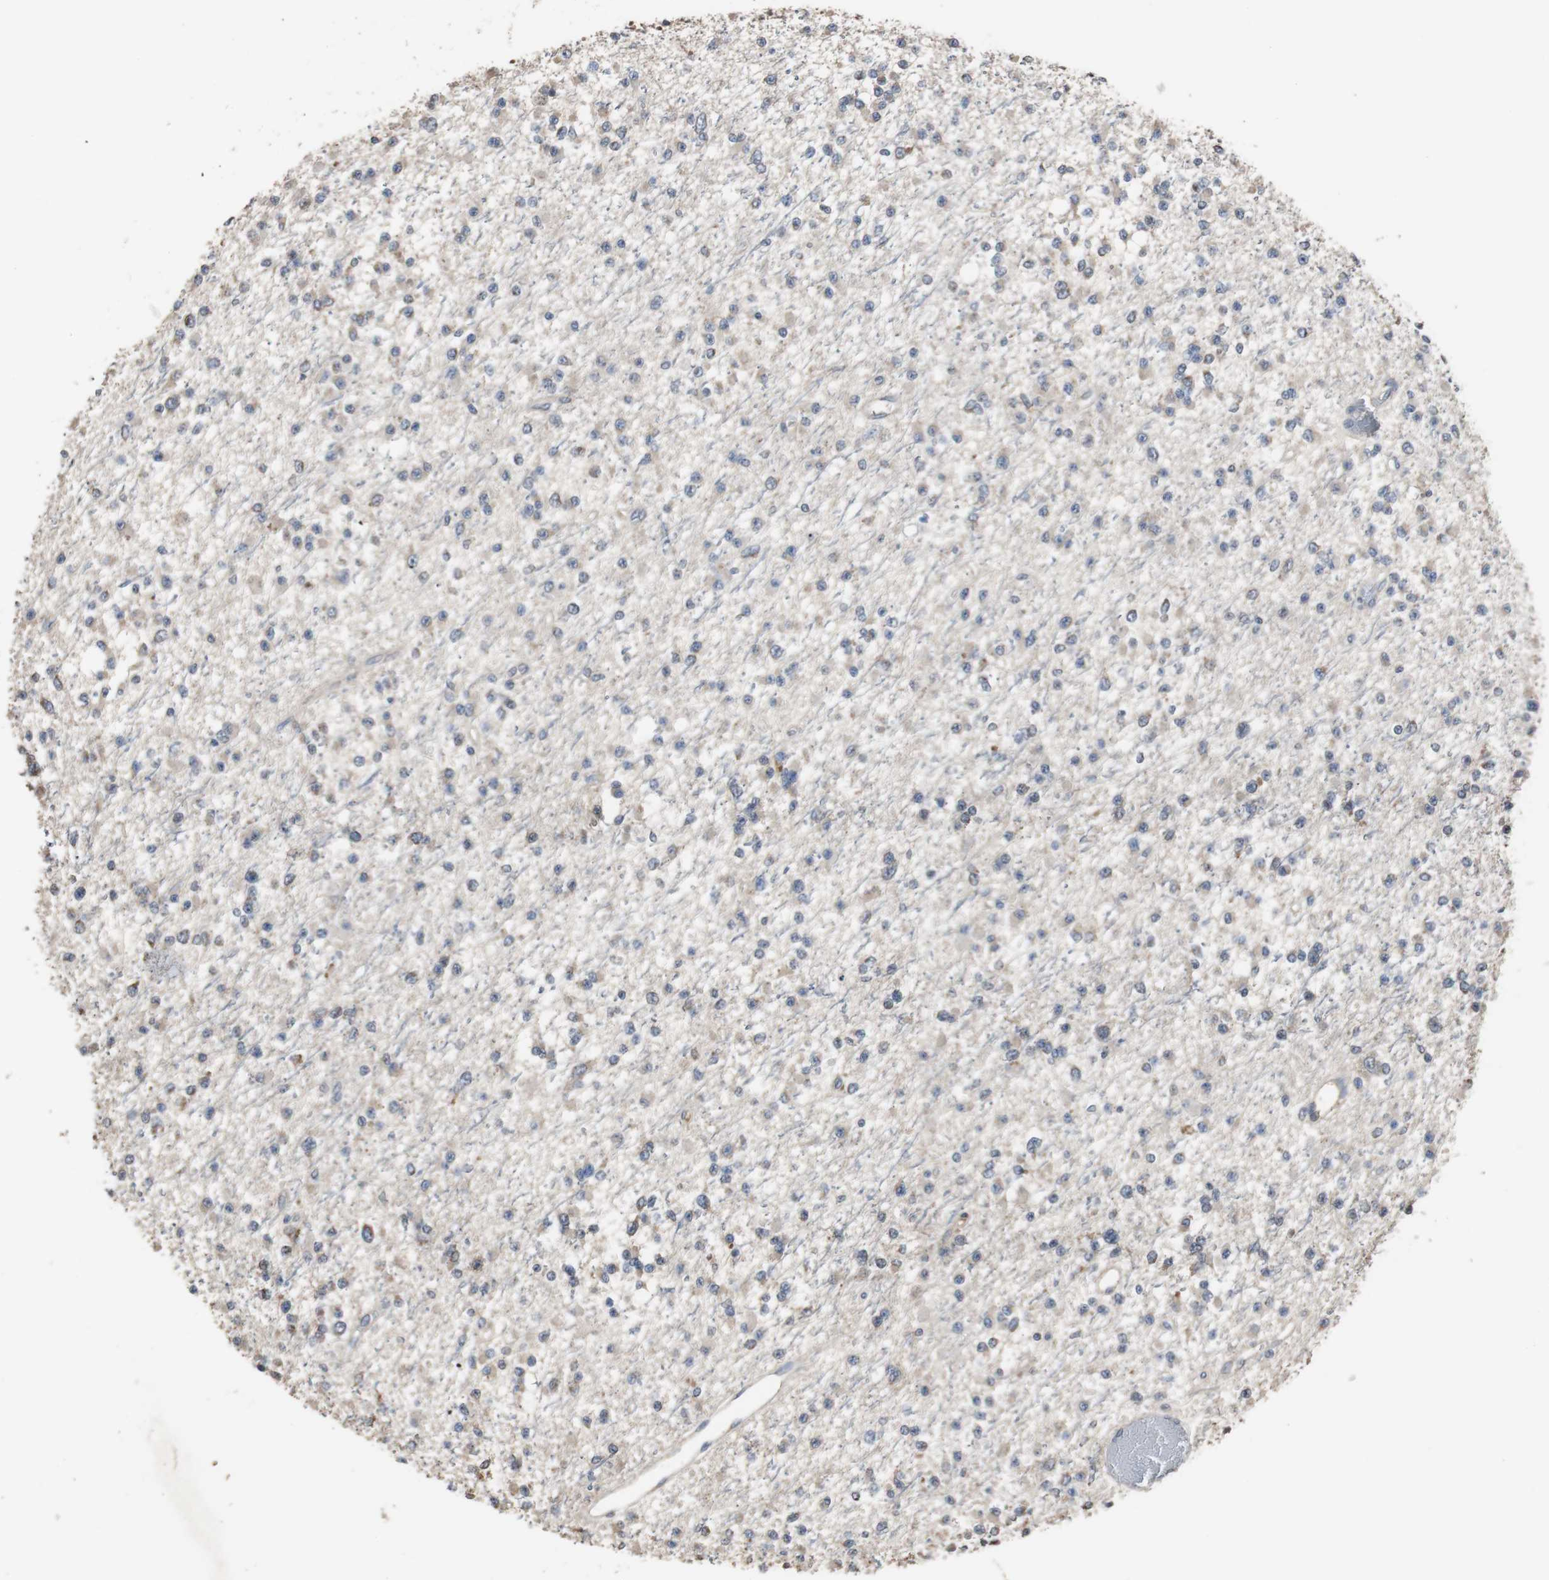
{"staining": {"intensity": "weak", "quantity": "<25%", "location": "cytoplasmic/membranous"}, "tissue": "glioma", "cell_type": "Tumor cells", "image_type": "cancer", "snomed": [{"axis": "morphology", "description": "Glioma, malignant, Low grade"}, {"axis": "topography", "description": "Brain"}], "caption": "Immunohistochemistry of human glioma demonstrates no staining in tumor cells. (Stains: DAB immunohistochemistry with hematoxylin counter stain, Microscopy: brightfield microscopy at high magnification).", "gene": "SCIMP", "patient": {"sex": "female", "age": 22}}